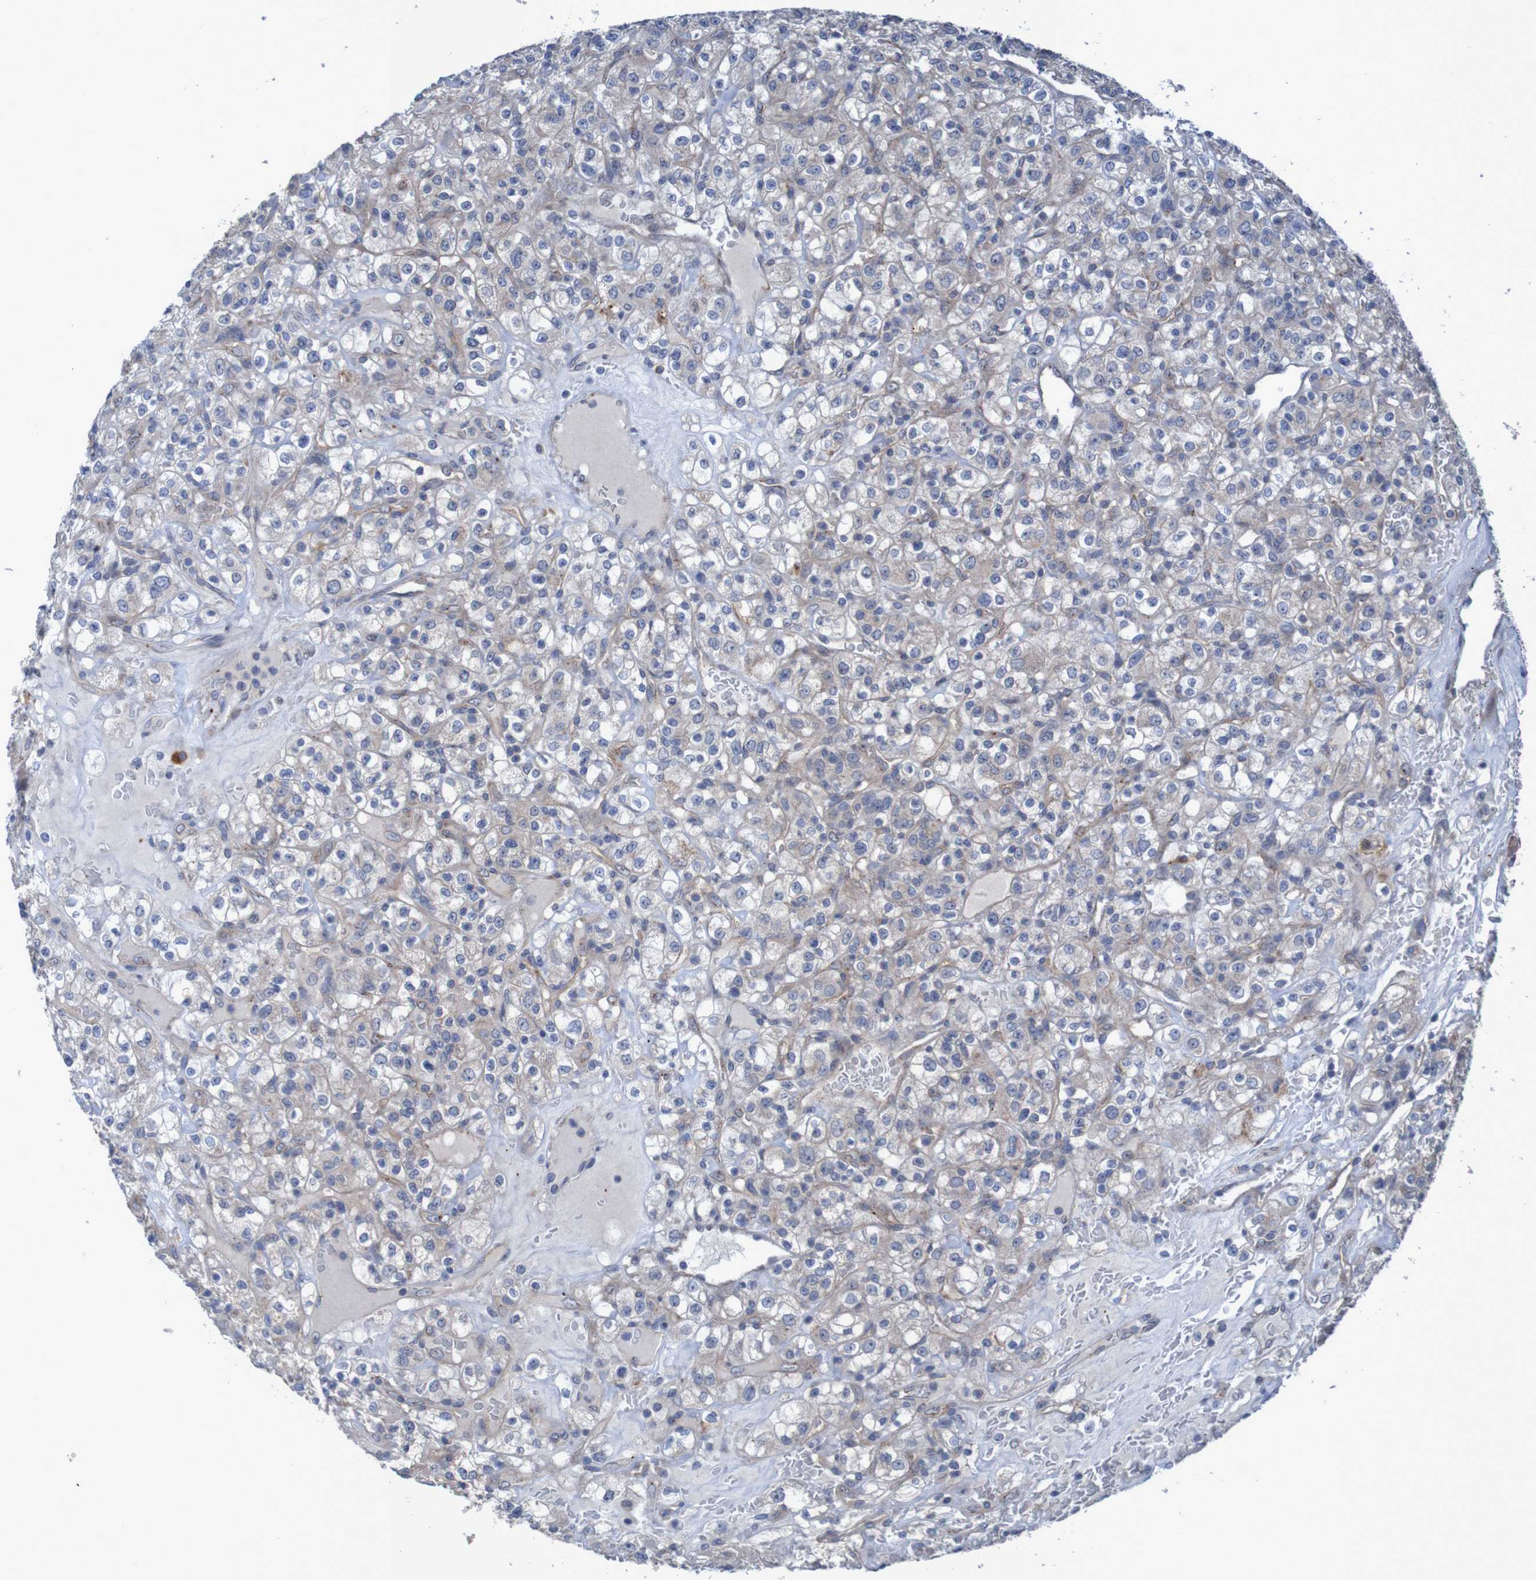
{"staining": {"intensity": "negative", "quantity": "none", "location": "none"}, "tissue": "renal cancer", "cell_type": "Tumor cells", "image_type": "cancer", "snomed": [{"axis": "morphology", "description": "Normal tissue, NOS"}, {"axis": "morphology", "description": "Adenocarcinoma, NOS"}, {"axis": "topography", "description": "Kidney"}], "caption": "Tumor cells are negative for brown protein staining in renal cancer. (Brightfield microscopy of DAB immunohistochemistry at high magnification).", "gene": "ANGPT4", "patient": {"sex": "female", "age": 72}}